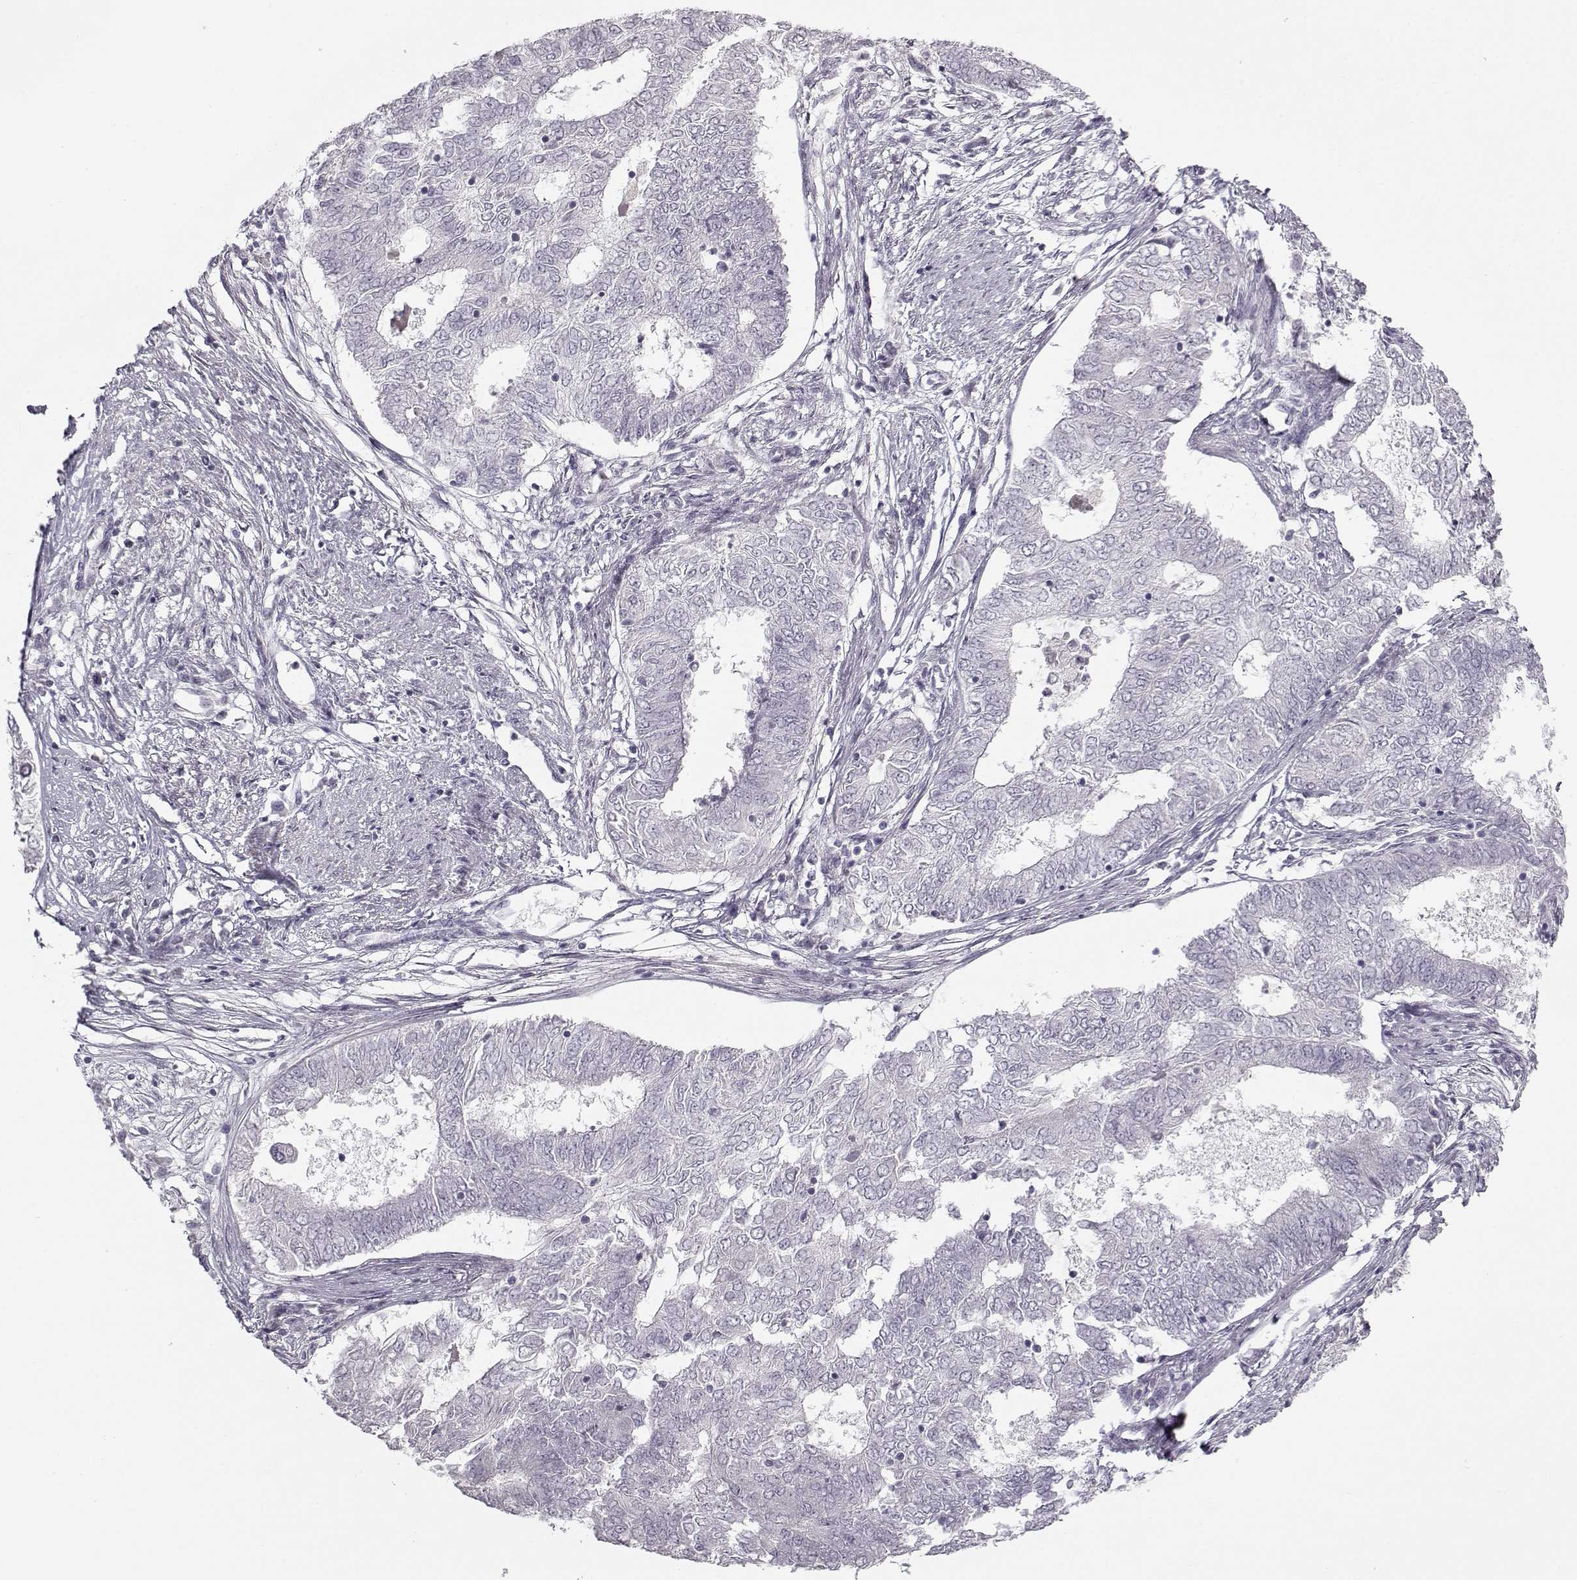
{"staining": {"intensity": "negative", "quantity": "none", "location": "none"}, "tissue": "endometrial cancer", "cell_type": "Tumor cells", "image_type": "cancer", "snomed": [{"axis": "morphology", "description": "Adenocarcinoma, NOS"}, {"axis": "topography", "description": "Endometrium"}], "caption": "There is no significant staining in tumor cells of endometrial cancer (adenocarcinoma). (DAB (3,3'-diaminobenzidine) immunohistochemistry, high magnification).", "gene": "SNCA", "patient": {"sex": "female", "age": 62}}